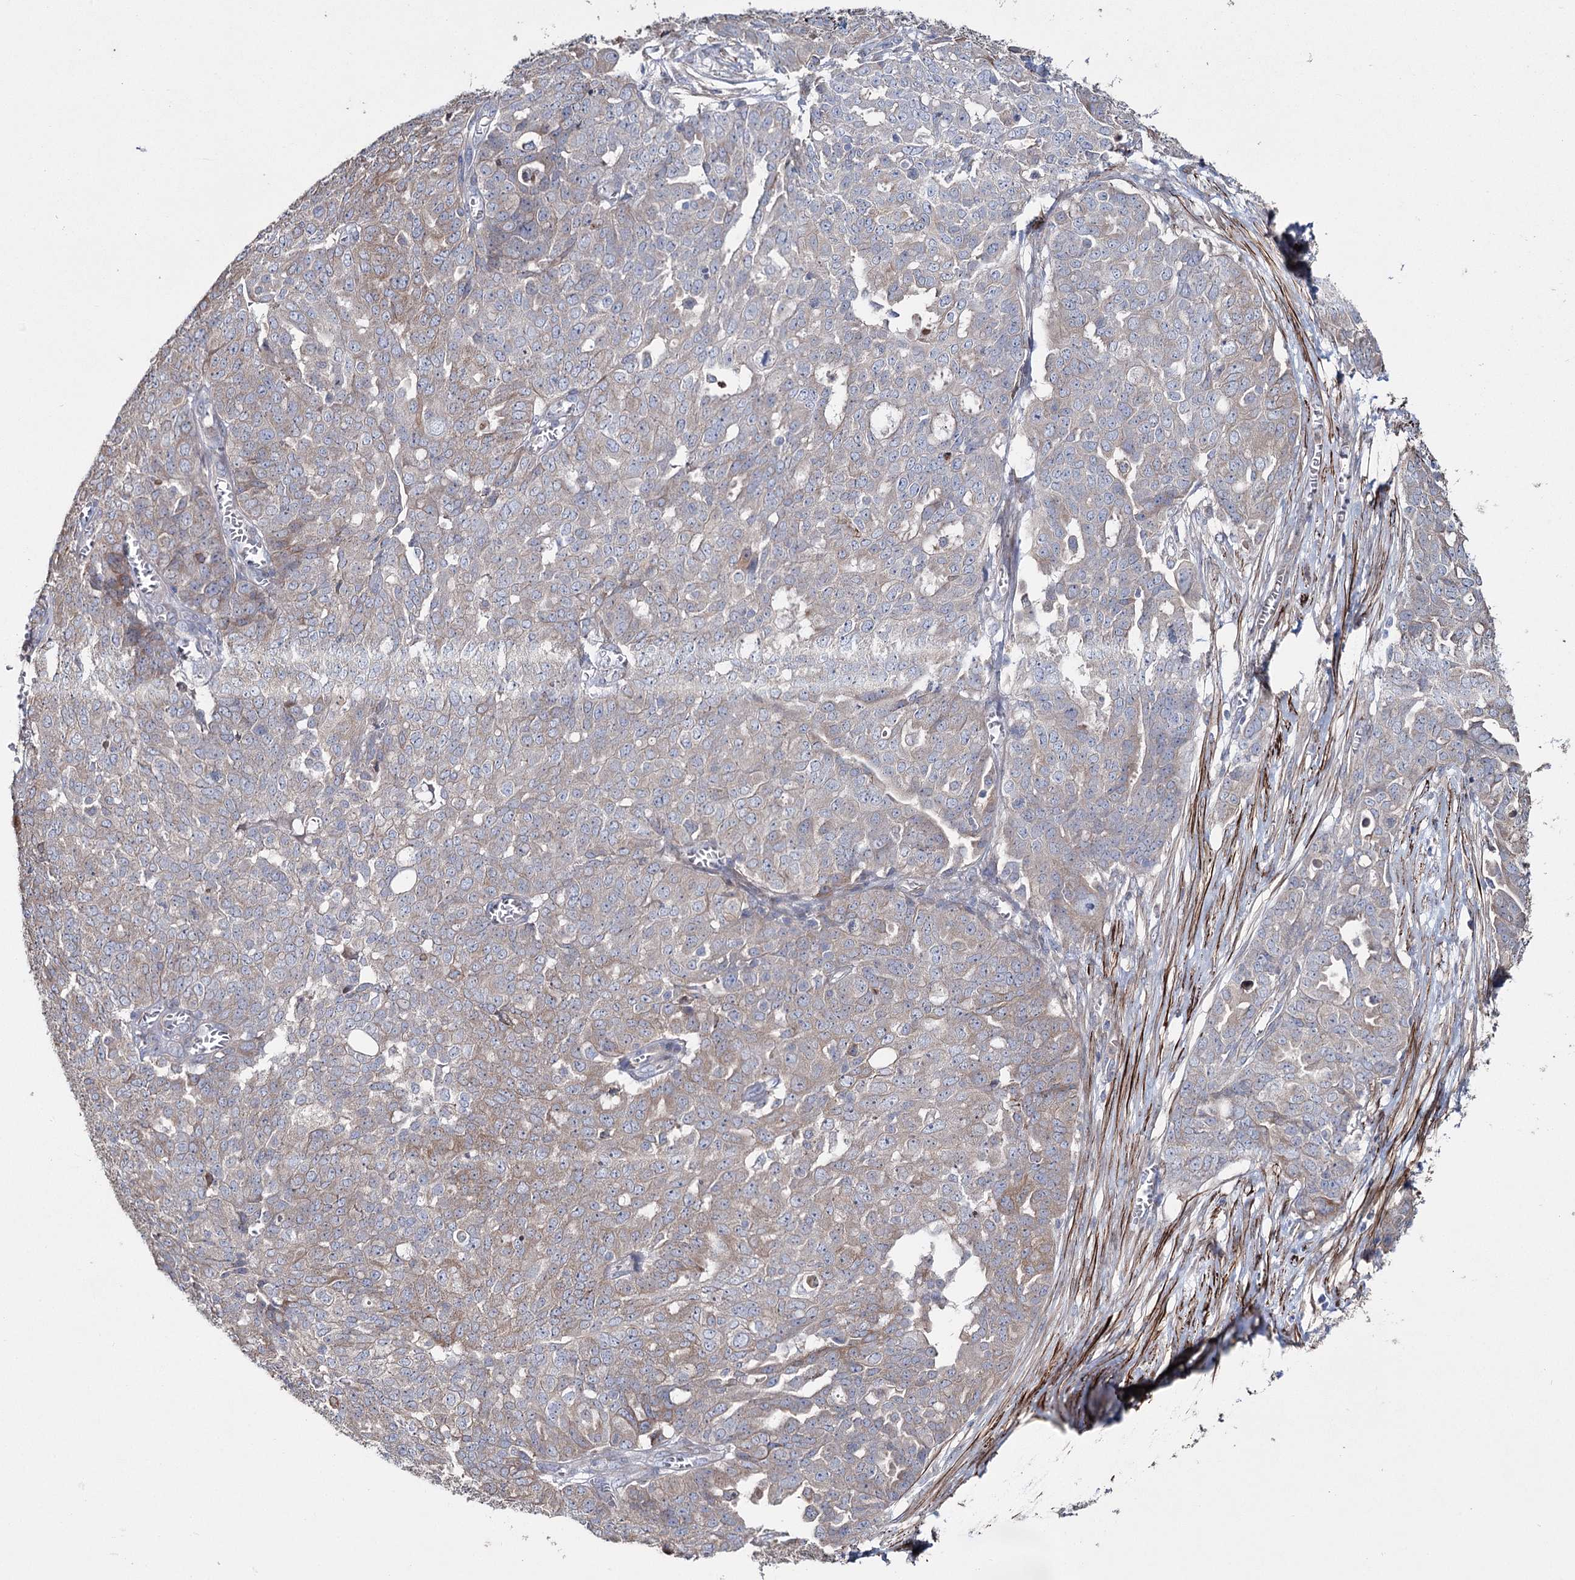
{"staining": {"intensity": "weak", "quantity": "<25%", "location": "cytoplasmic/membranous"}, "tissue": "ovarian cancer", "cell_type": "Tumor cells", "image_type": "cancer", "snomed": [{"axis": "morphology", "description": "Cystadenocarcinoma, serous, NOS"}, {"axis": "topography", "description": "Soft tissue"}, {"axis": "topography", "description": "Ovary"}], "caption": "IHC histopathology image of neoplastic tissue: serous cystadenocarcinoma (ovarian) stained with DAB (3,3'-diaminobenzidine) exhibits no significant protein expression in tumor cells. (DAB IHC visualized using brightfield microscopy, high magnification).", "gene": "SUMF1", "patient": {"sex": "female", "age": 57}}